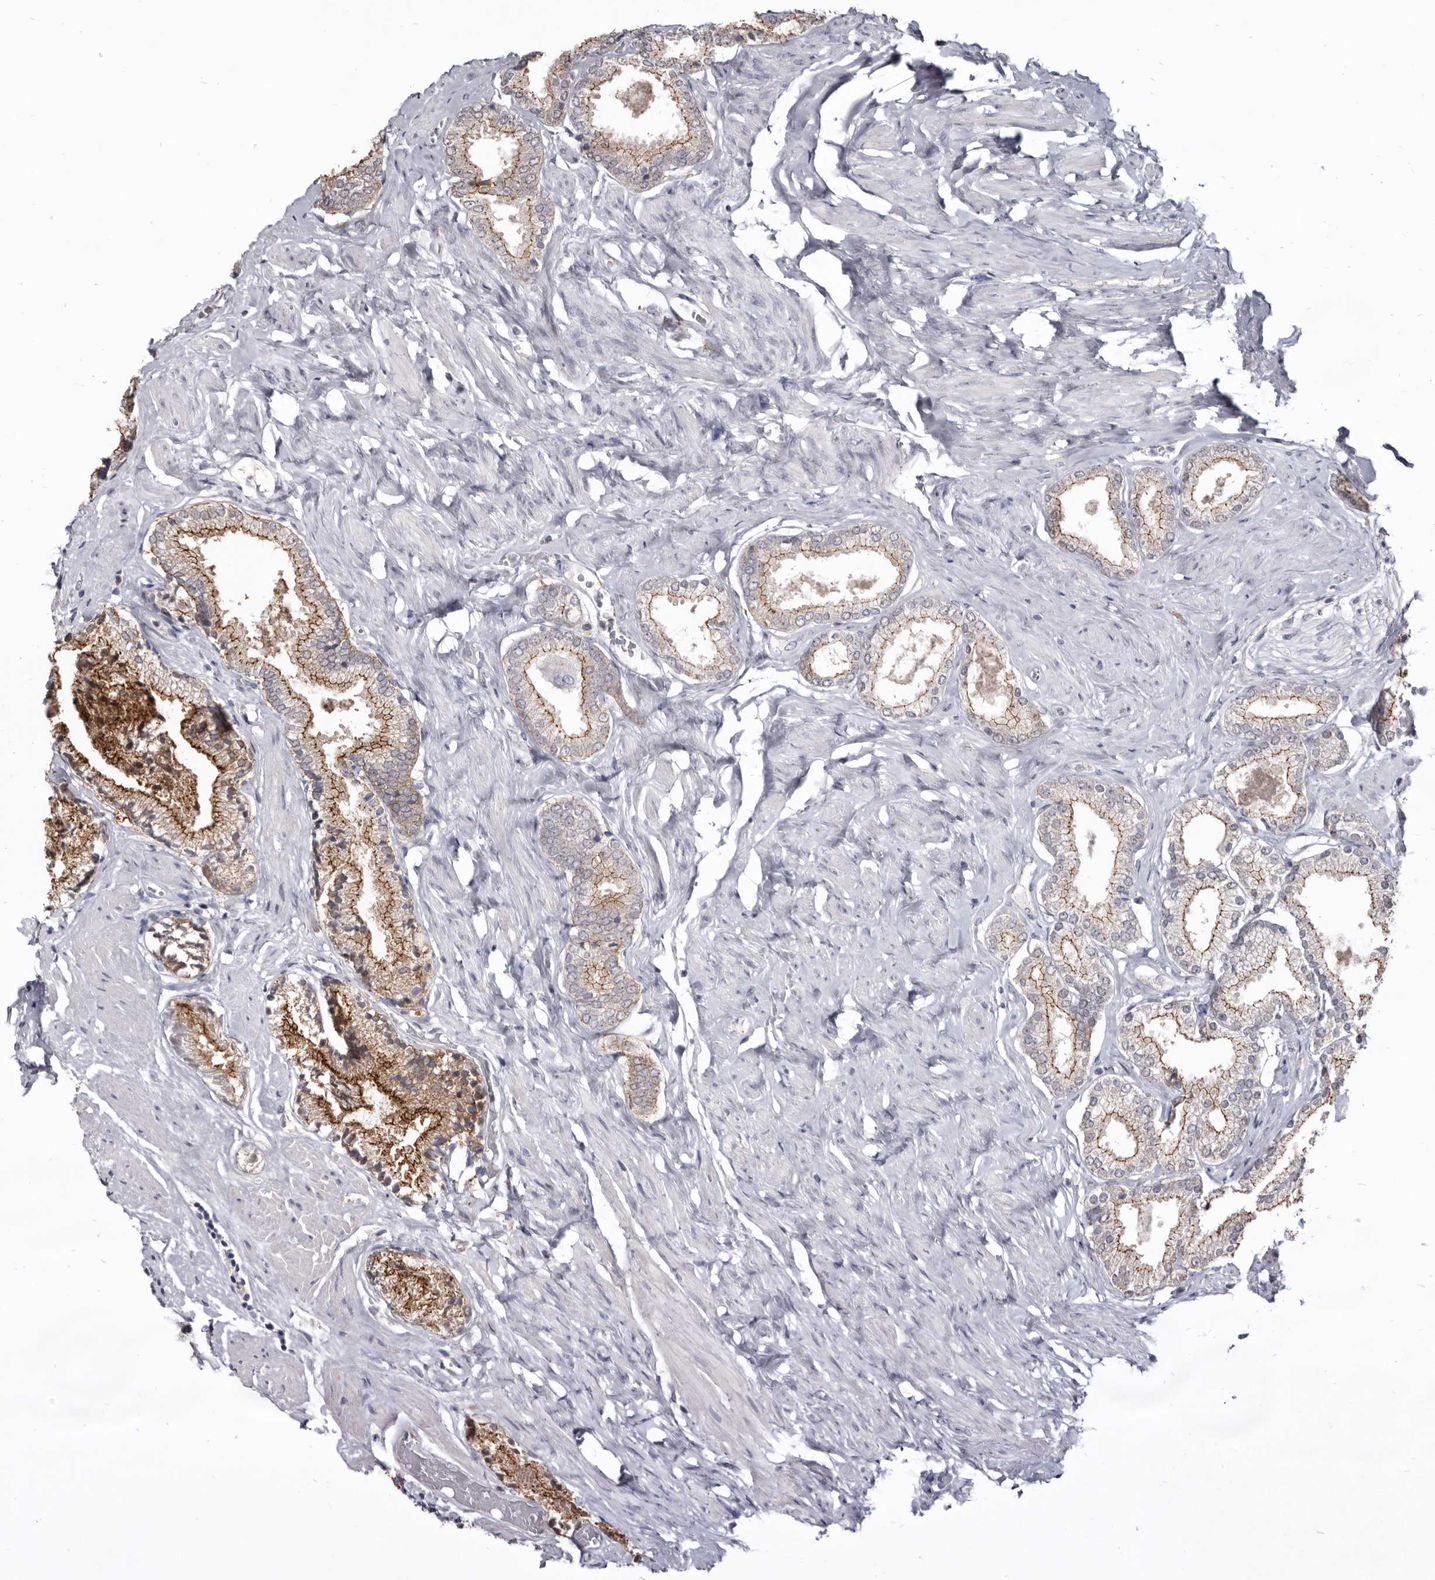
{"staining": {"intensity": "moderate", "quantity": ">75%", "location": "cytoplasmic/membranous"}, "tissue": "prostate cancer", "cell_type": "Tumor cells", "image_type": "cancer", "snomed": [{"axis": "morphology", "description": "Adenocarcinoma, Low grade"}, {"axis": "topography", "description": "Prostate"}], "caption": "Prostate cancer (adenocarcinoma (low-grade)) stained with a protein marker shows moderate staining in tumor cells.", "gene": "CGN", "patient": {"sex": "male", "age": 71}}